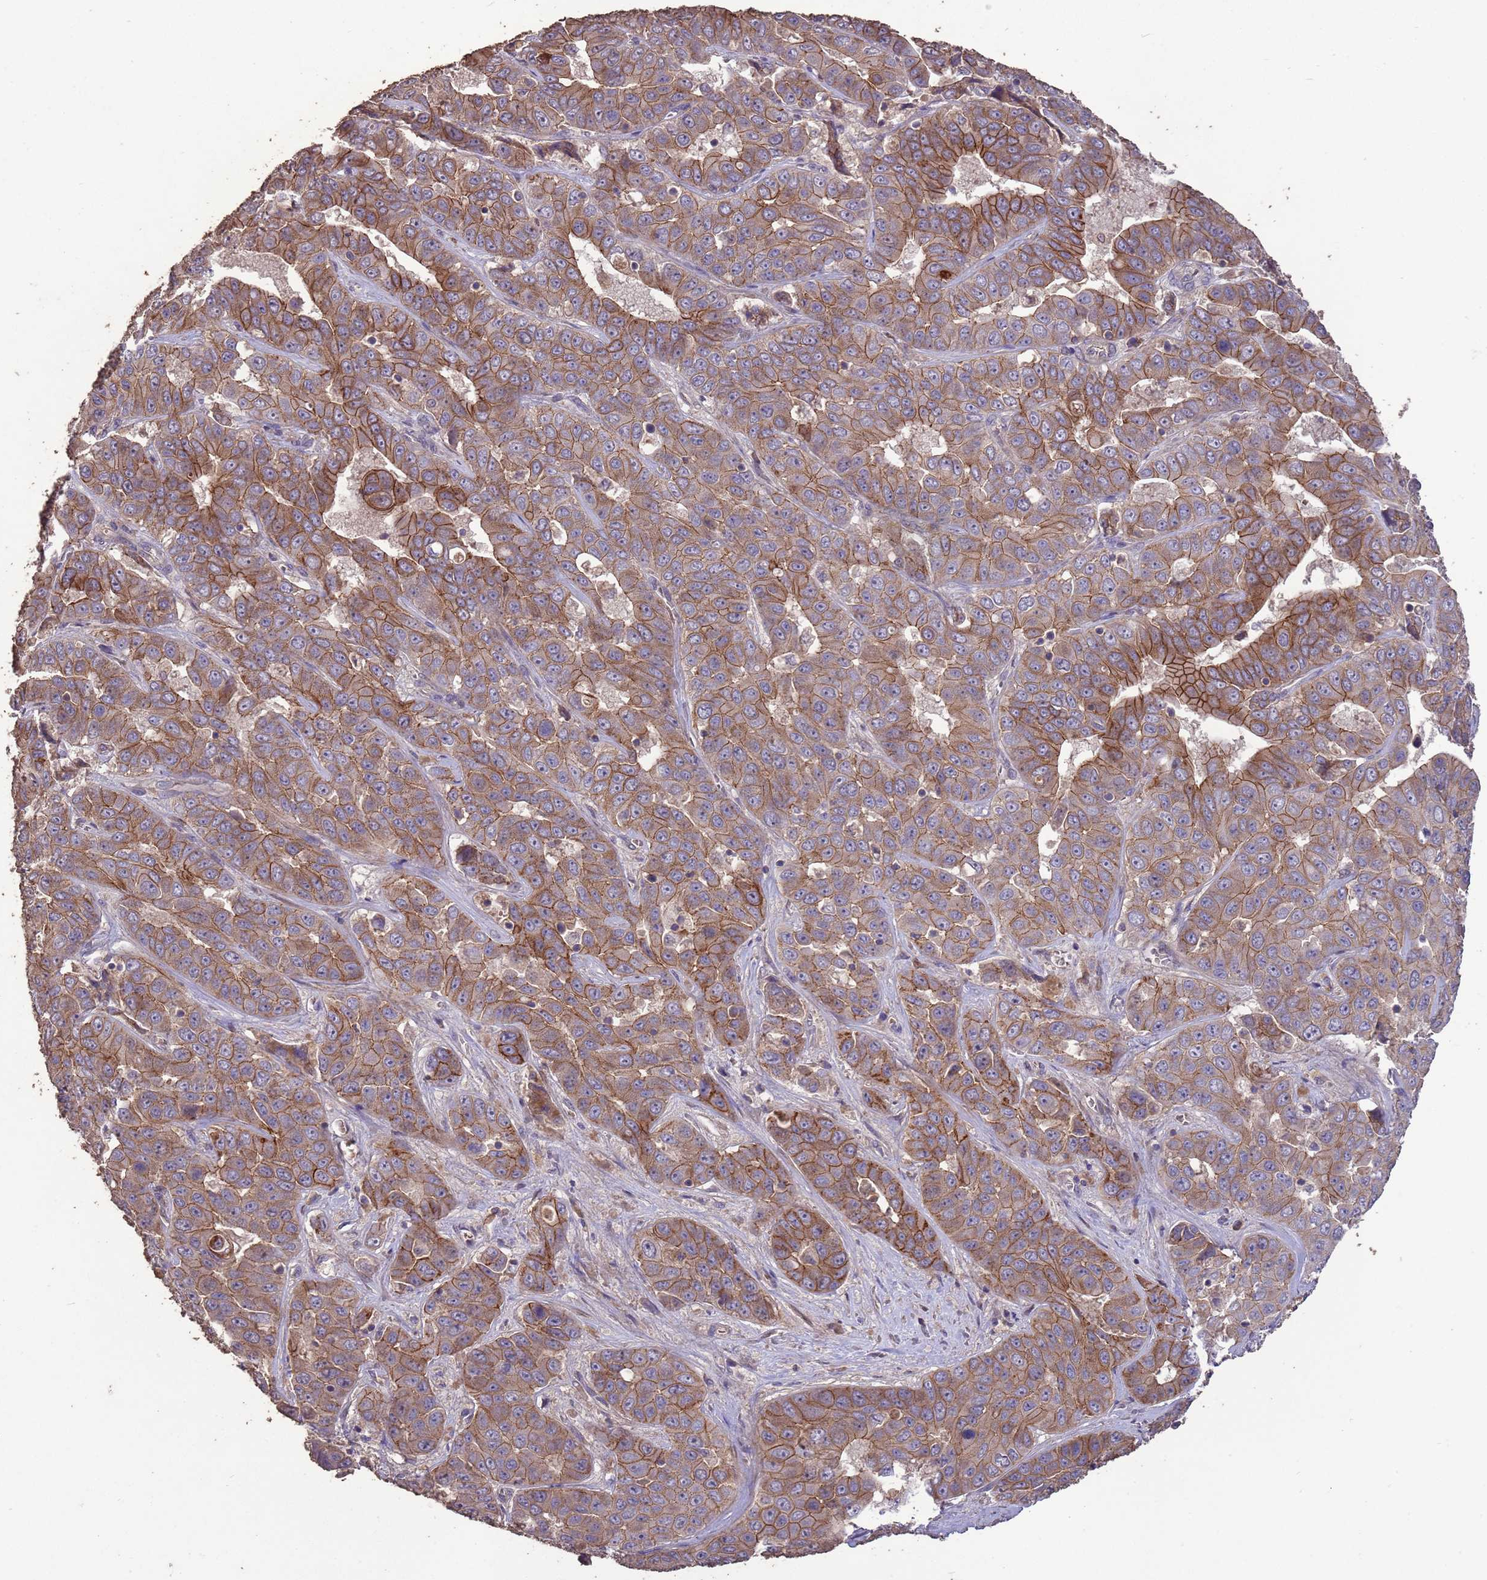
{"staining": {"intensity": "moderate", "quantity": ">75%", "location": "cytoplasmic/membranous"}, "tissue": "liver cancer", "cell_type": "Tumor cells", "image_type": "cancer", "snomed": [{"axis": "morphology", "description": "Cholangiocarcinoma"}, {"axis": "topography", "description": "Liver"}], "caption": "Human liver cancer stained for a protein (brown) reveals moderate cytoplasmic/membranous positive expression in about >75% of tumor cells.", "gene": "SLC9B2", "patient": {"sex": "female", "age": 52}}